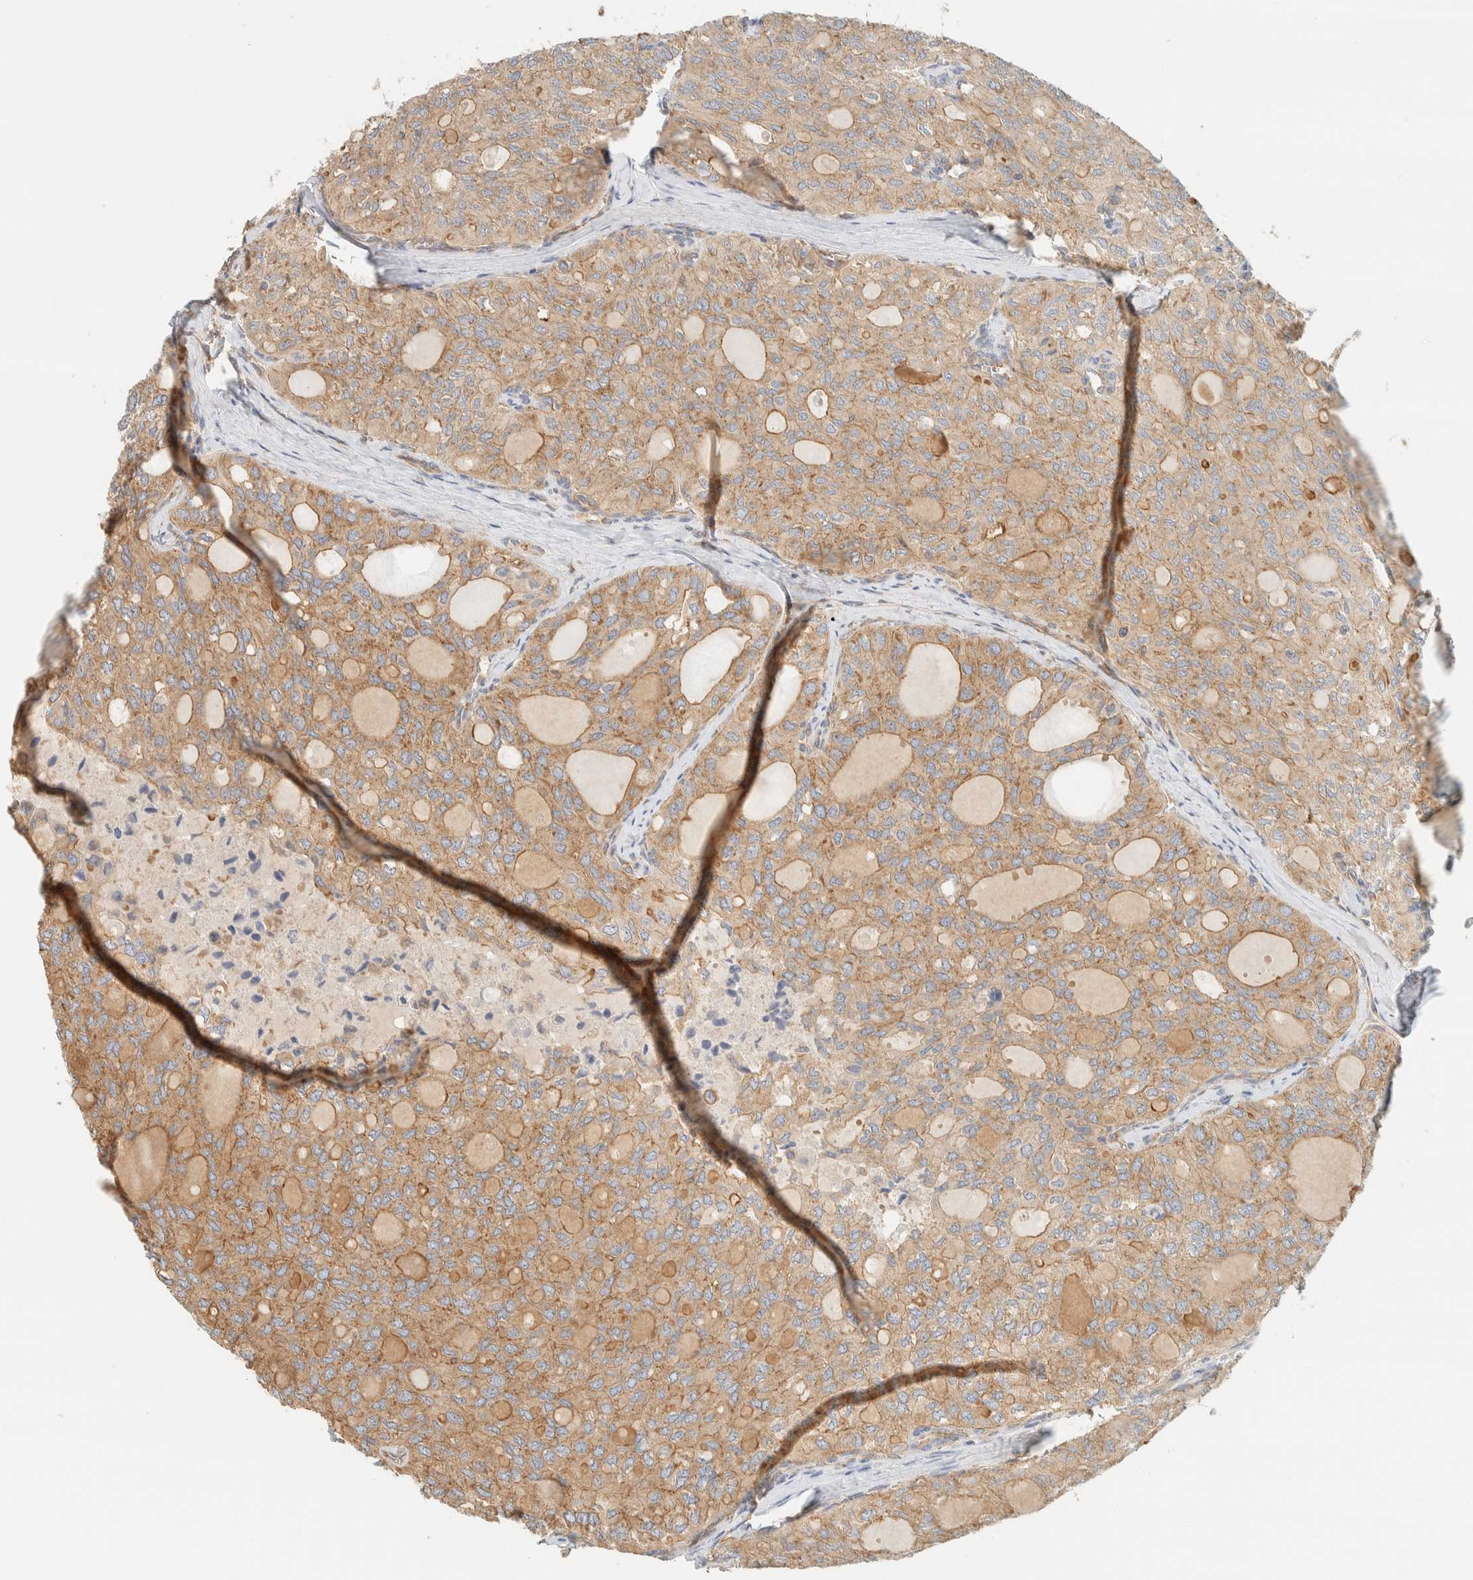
{"staining": {"intensity": "weak", "quantity": ">75%", "location": "cytoplasmic/membranous"}, "tissue": "thyroid cancer", "cell_type": "Tumor cells", "image_type": "cancer", "snomed": [{"axis": "morphology", "description": "Follicular adenoma carcinoma, NOS"}, {"axis": "topography", "description": "Thyroid gland"}], "caption": "Protein staining of thyroid cancer tissue shows weak cytoplasmic/membranous staining in approximately >75% of tumor cells.", "gene": "LIMA1", "patient": {"sex": "male", "age": 75}}